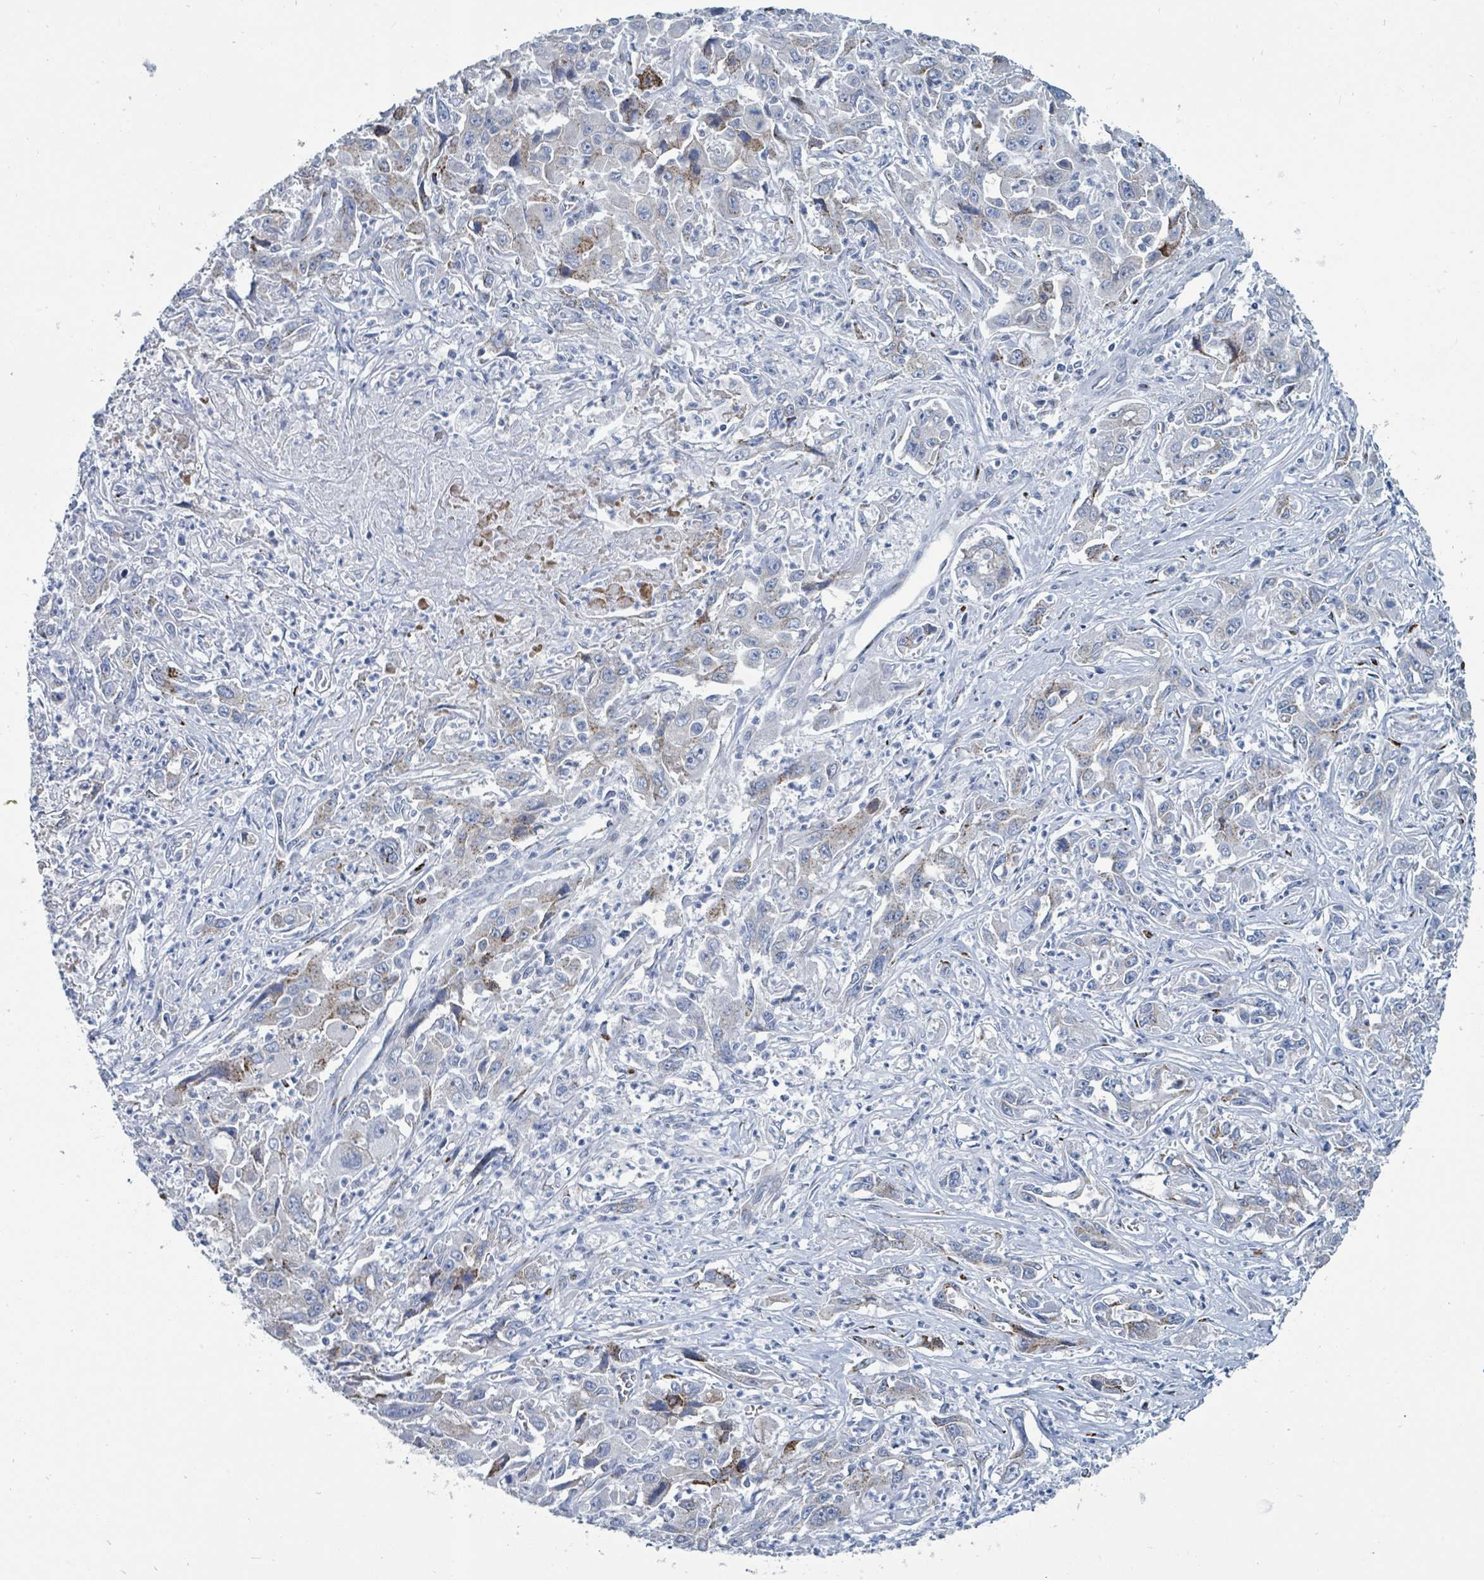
{"staining": {"intensity": "moderate", "quantity": "25%-75%", "location": "cytoplasmic/membranous"}, "tissue": "liver cancer", "cell_type": "Tumor cells", "image_type": "cancer", "snomed": [{"axis": "morphology", "description": "Carcinoma, Hepatocellular, NOS"}, {"axis": "topography", "description": "Liver"}], "caption": "Human liver cancer (hepatocellular carcinoma) stained for a protein (brown) exhibits moderate cytoplasmic/membranous positive positivity in approximately 25%-75% of tumor cells.", "gene": "DCAF5", "patient": {"sex": "male", "age": 63}}